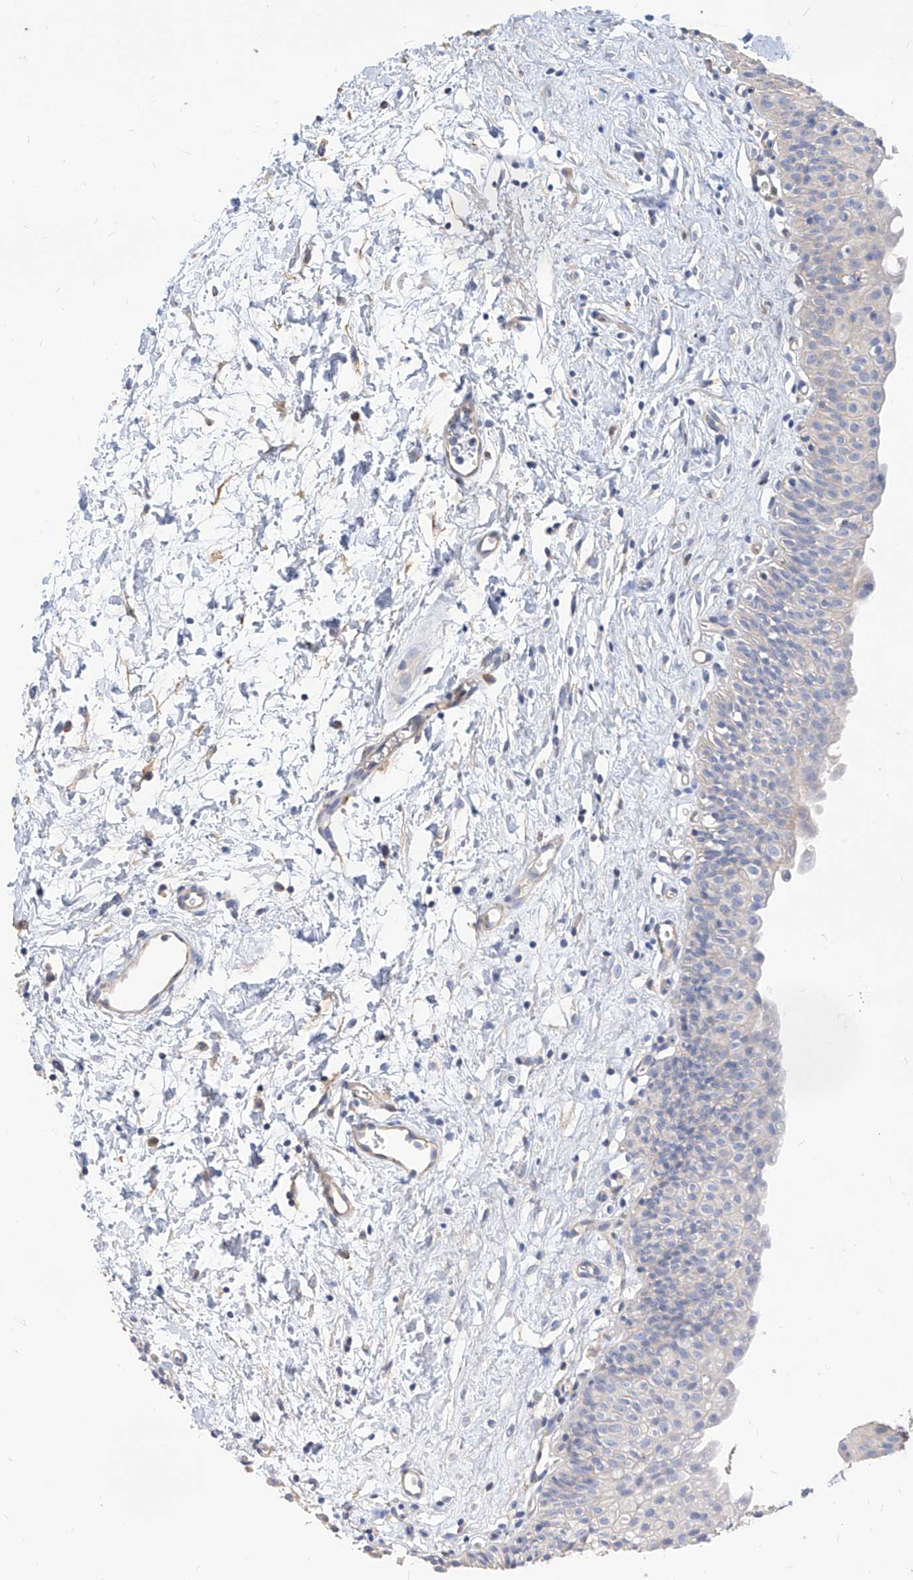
{"staining": {"intensity": "negative", "quantity": "none", "location": "none"}, "tissue": "urinary bladder", "cell_type": "Urothelial cells", "image_type": "normal", "snomed": [{"axis": "morphology", "description": "Normal tissue, NOS"}, {"axis": "topography", "description": "Urinary bladder"}], "caption": "Urothelial cells are negative for brown protein staining in unremarkable urinary bladder. The staining is performed using DAB brown chromogen with nuclei counter-stained in using hematoxylin.", "gene": "SCGB2A1", "patient": {"sex": "male", "age": 51}}